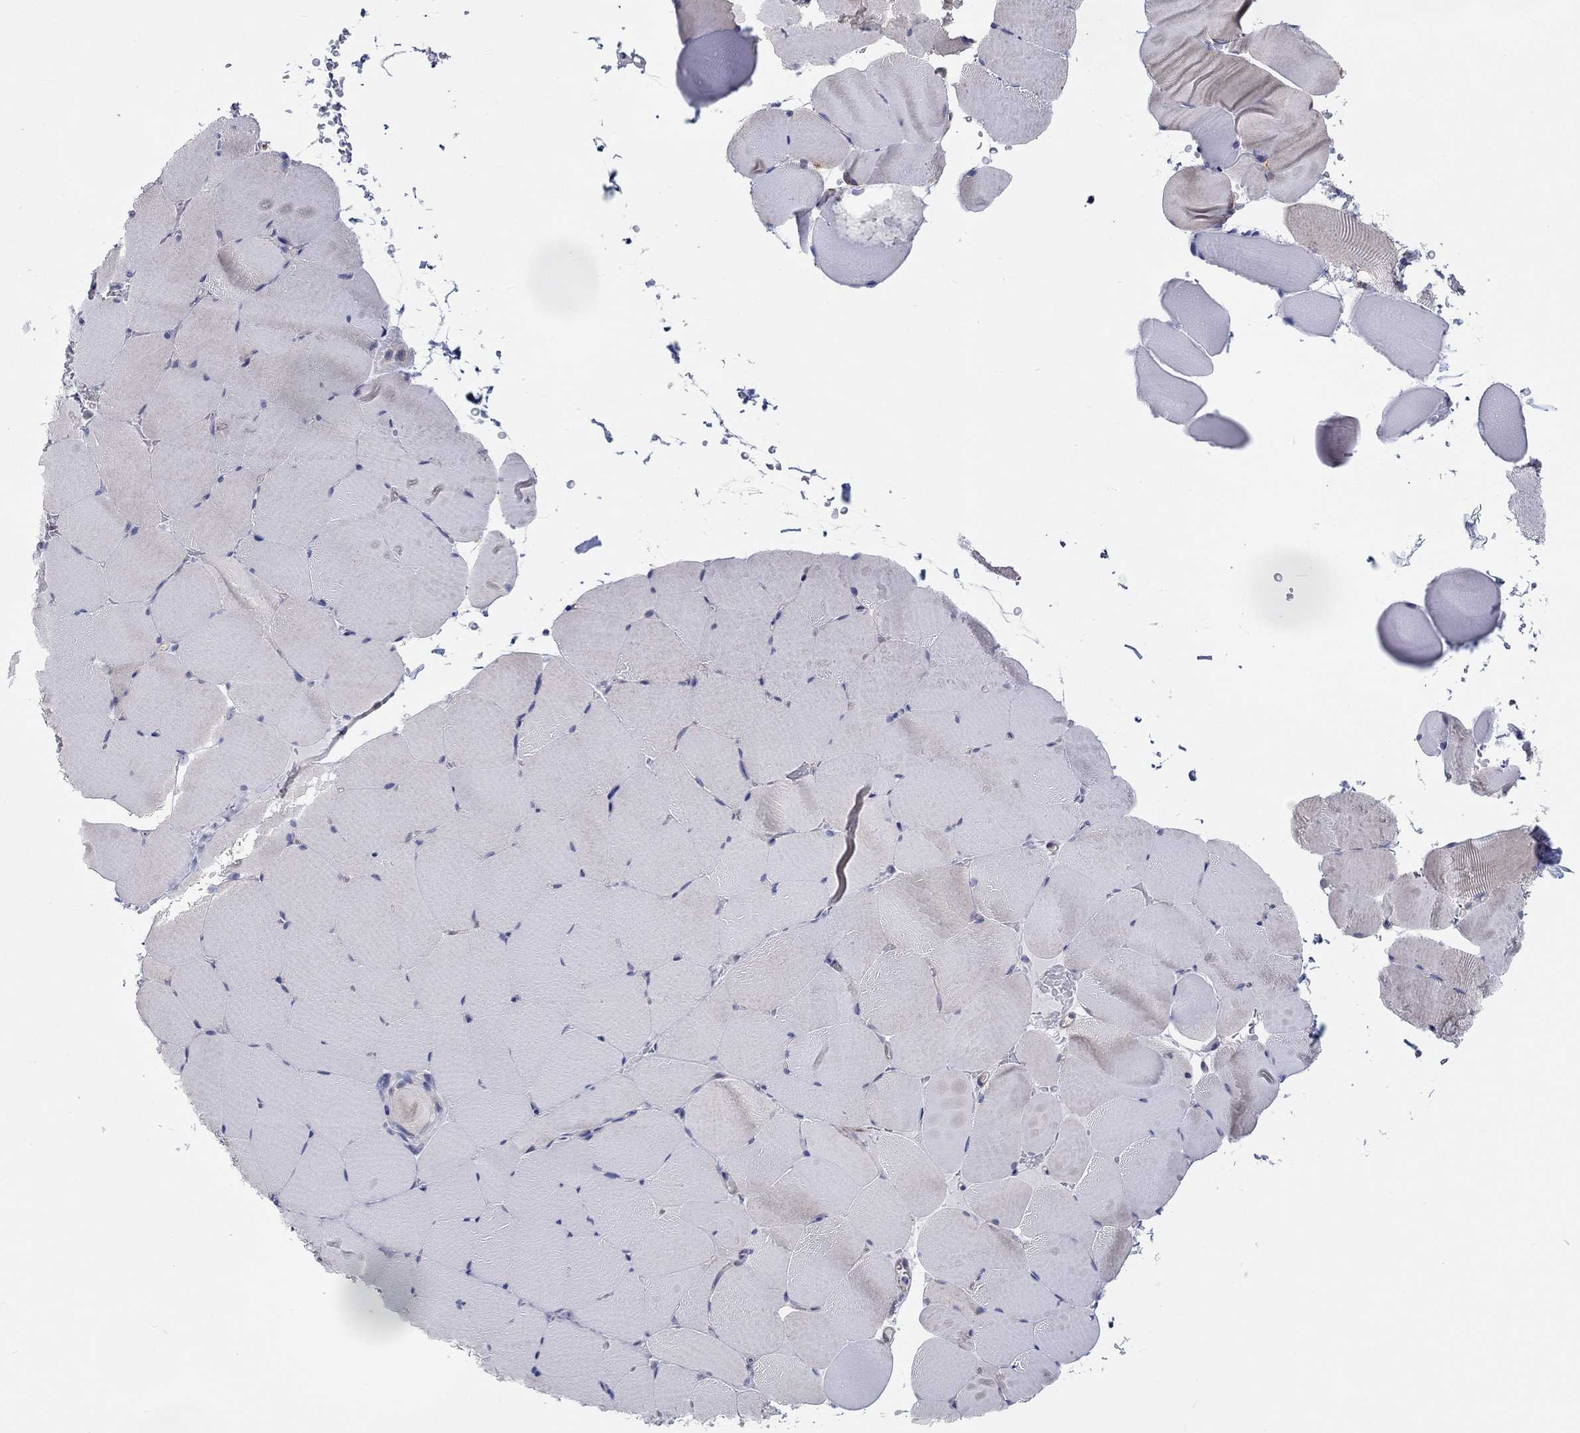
{"staining": {"intensity": "negative", "quantity": "none", "location": "none"}, "tissue": "skeletal muscle", "cell_type": "Myocytes", "image_type": "normal", "snomed": [{"axis": "morphology", "description": "Normal tissue, NOS"}, {"axis": "topography", "description": "Skeletal muscle"}], "caption": "The IHC histopathology image has no significant positivity in myocytes of skeletal muscle.", "gene": "BCO2", "patient": {"sex": "female", "age": 37}}